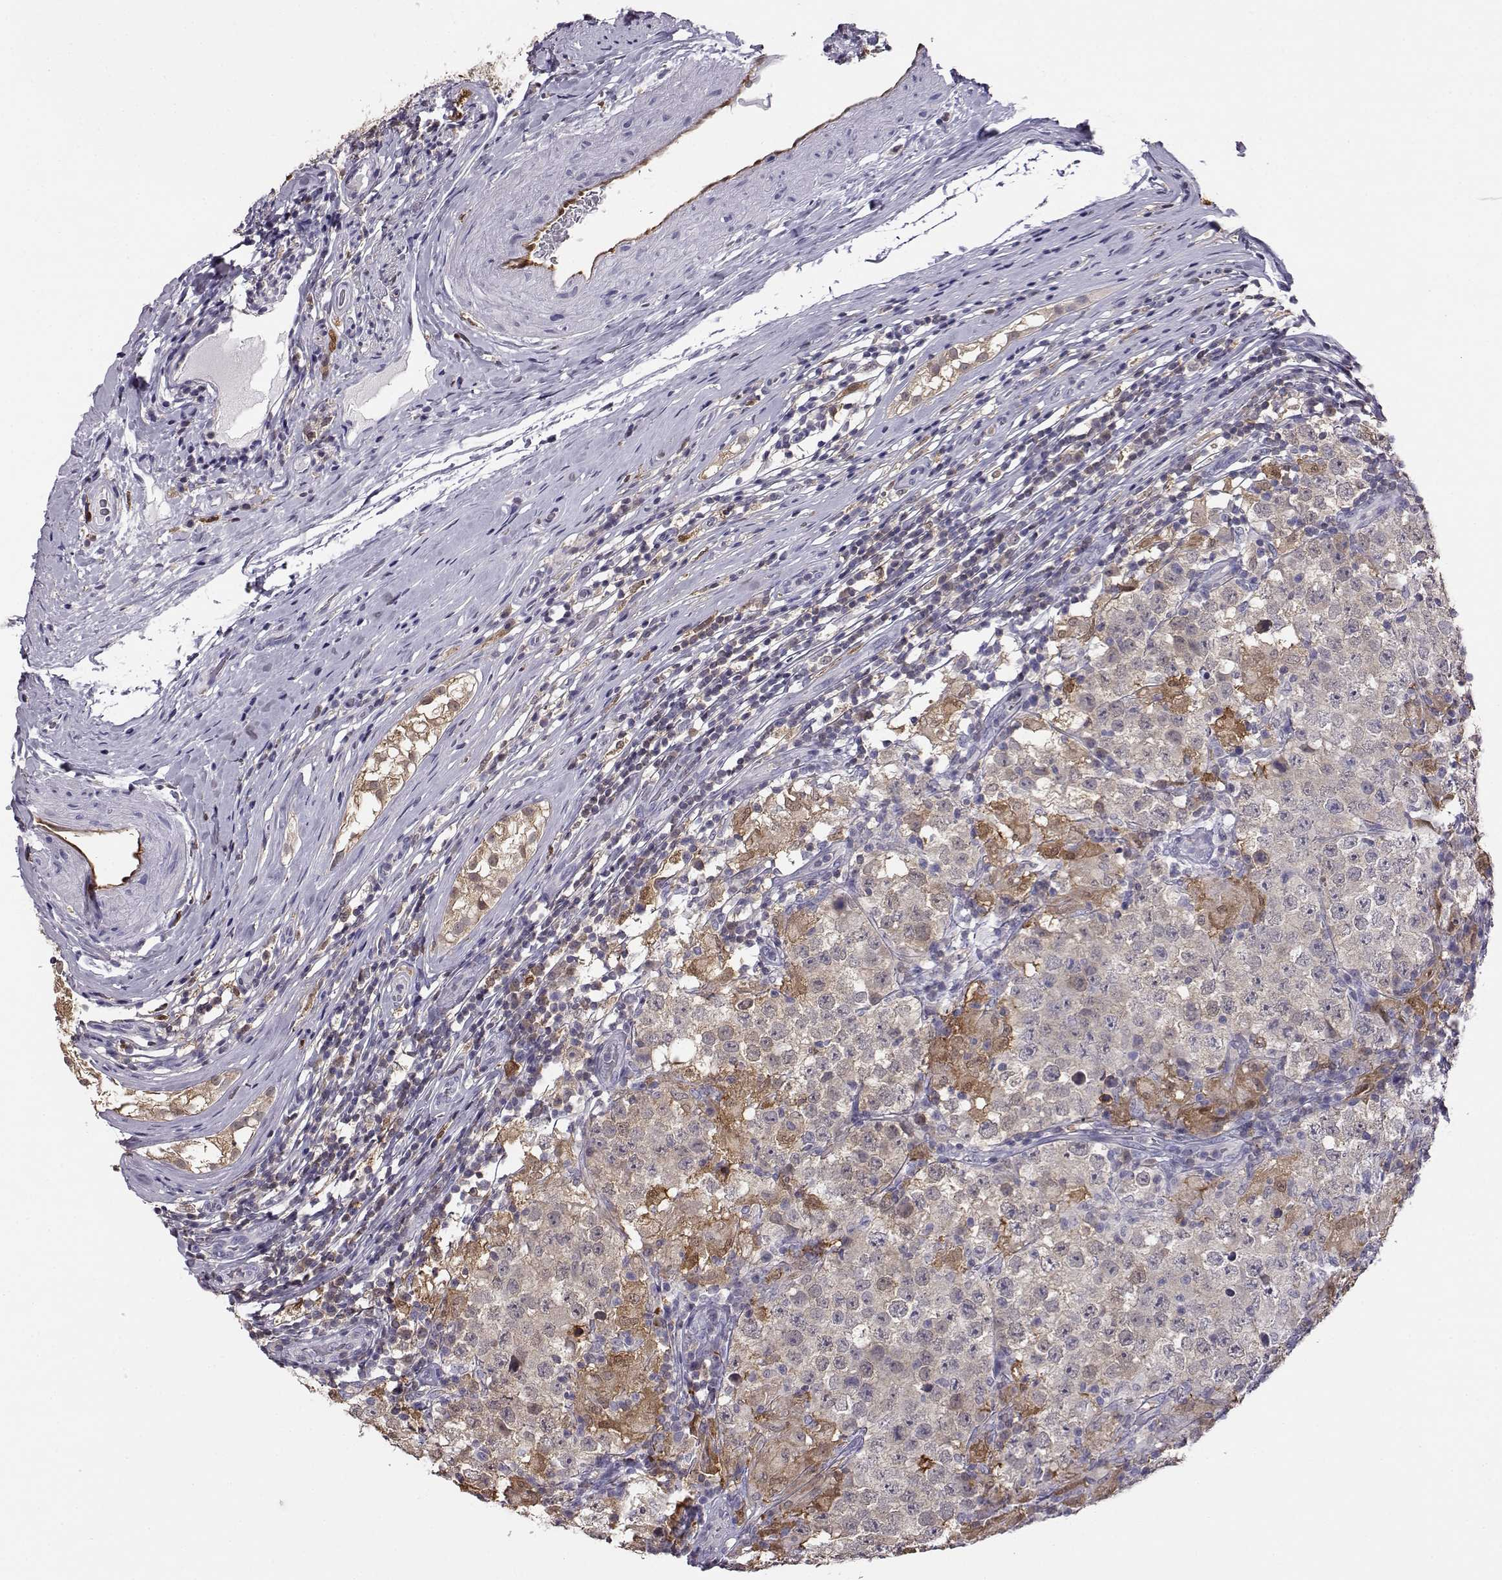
{"staining": {"intensity": "negative", "quantity": "none", "location": "none"}, "tissue": "testis cancer", "cell_type": "Tumor cells", "image_type": "cancer", "snomed": [{"axis": "morphology", "description": "Seminoma, NOS"}, {"axis": "morphology", "description": "Carcinoma, Embryonal, NOS"}, {"axis": "topography", "description": "Testis"}], "caption": "High magnification brightfield microscopy of testis seminoma stained with DAB (3,3'-diaminobenzidine) (brown) and counterstained with hematoxylin (blue): tumor cells show no significant staining.", "gene": "AKR1B1", "patient": {"sex": "male", "age": 41}}